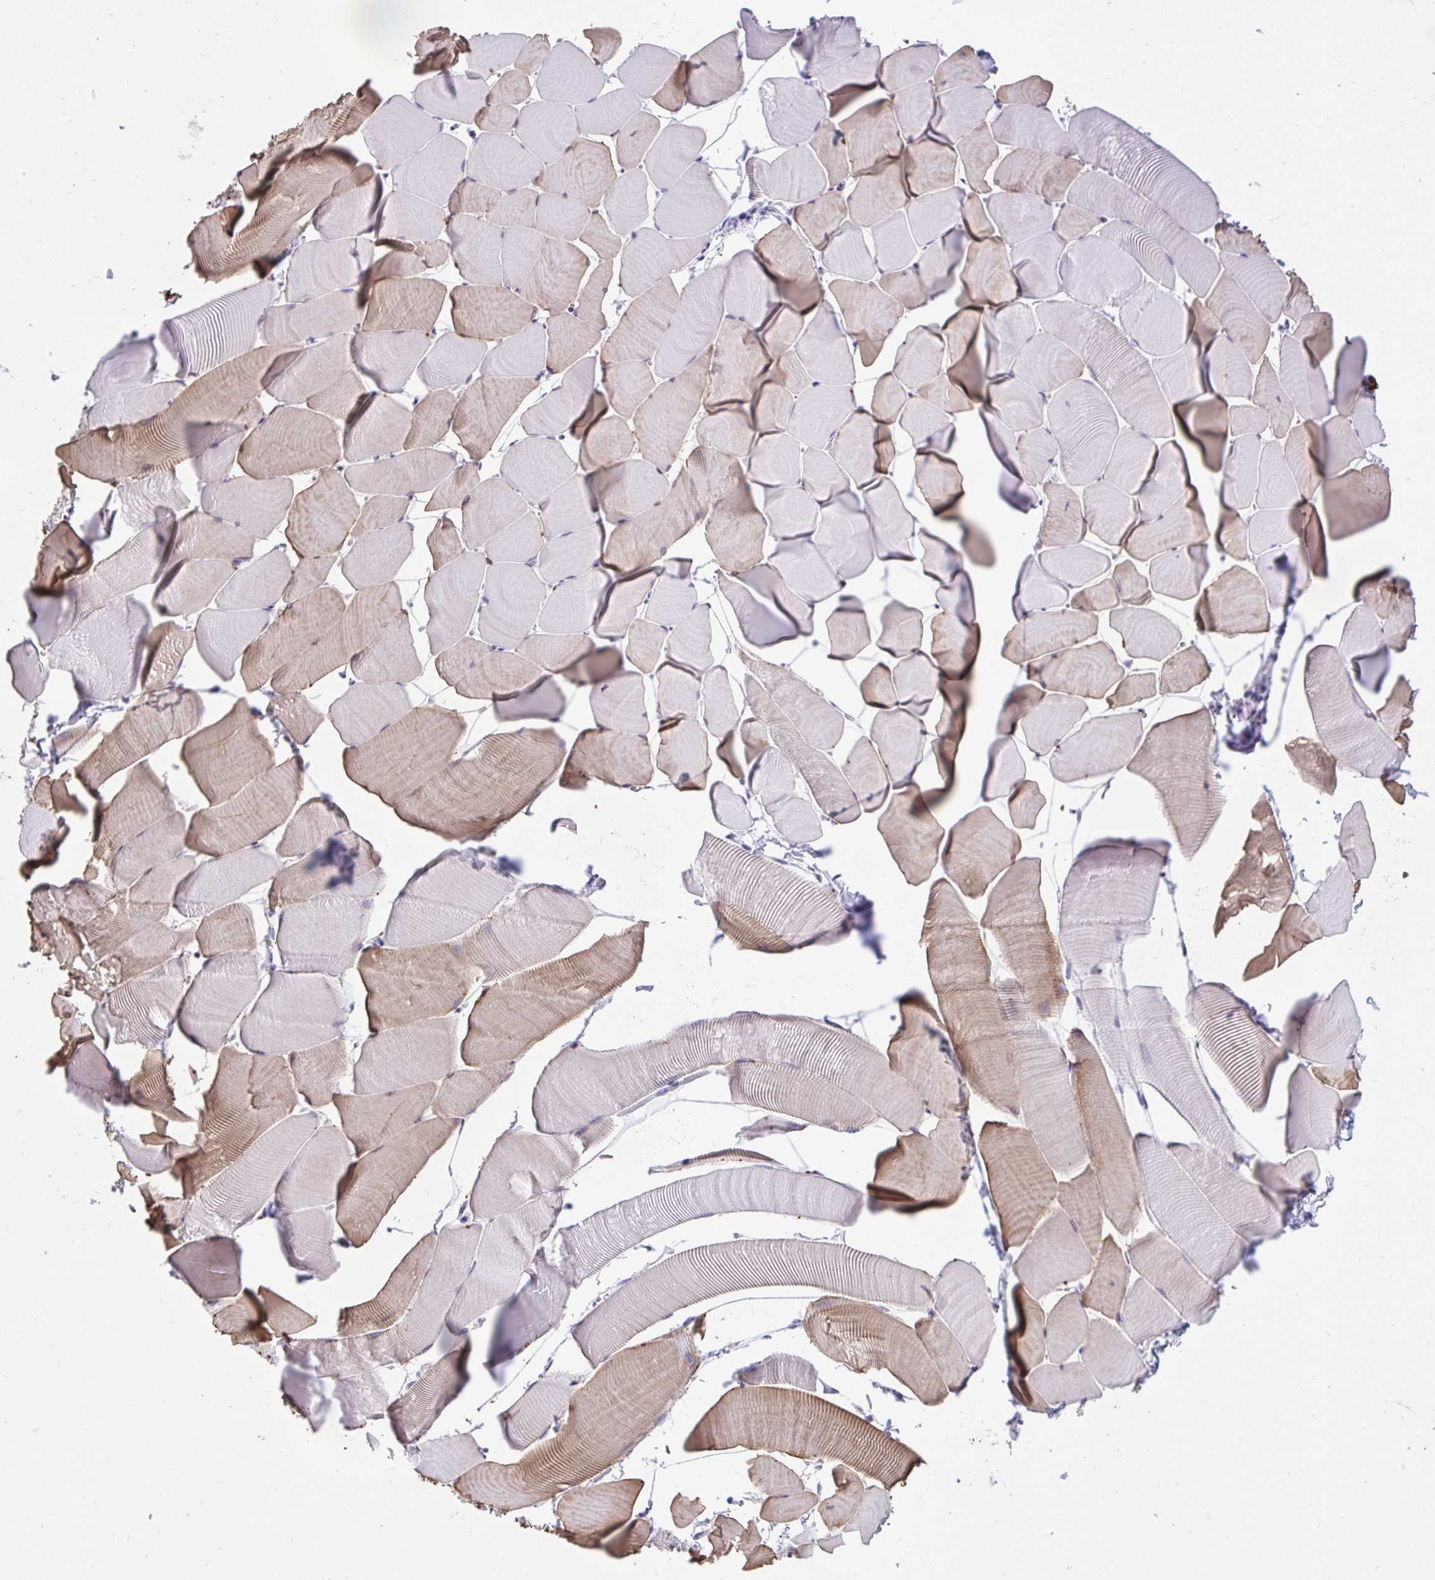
{"staining": {"intensity": "moderate", "quantity": "25%-75%", "location": "cytoplasmic/membranous"}, "tissue": "skeletal muscle", "cell_type": "Myocytes", "image_type": "normal", "snomed": [{"axis": "morphology", "description": "Normal tissue, NOS"}, {"axis": "topography", "description": "Skeletal muscle"}], "caption": "Benign skeletal muscle was stained to show a protein in brown. There is medium levels of moderate cytoplasmic/membranous expression in about 25%-75% of myocytes. Nuclei are stained in blue.", "gene": "KCNN4", "patient": {"sex": "male", "age": 25}}